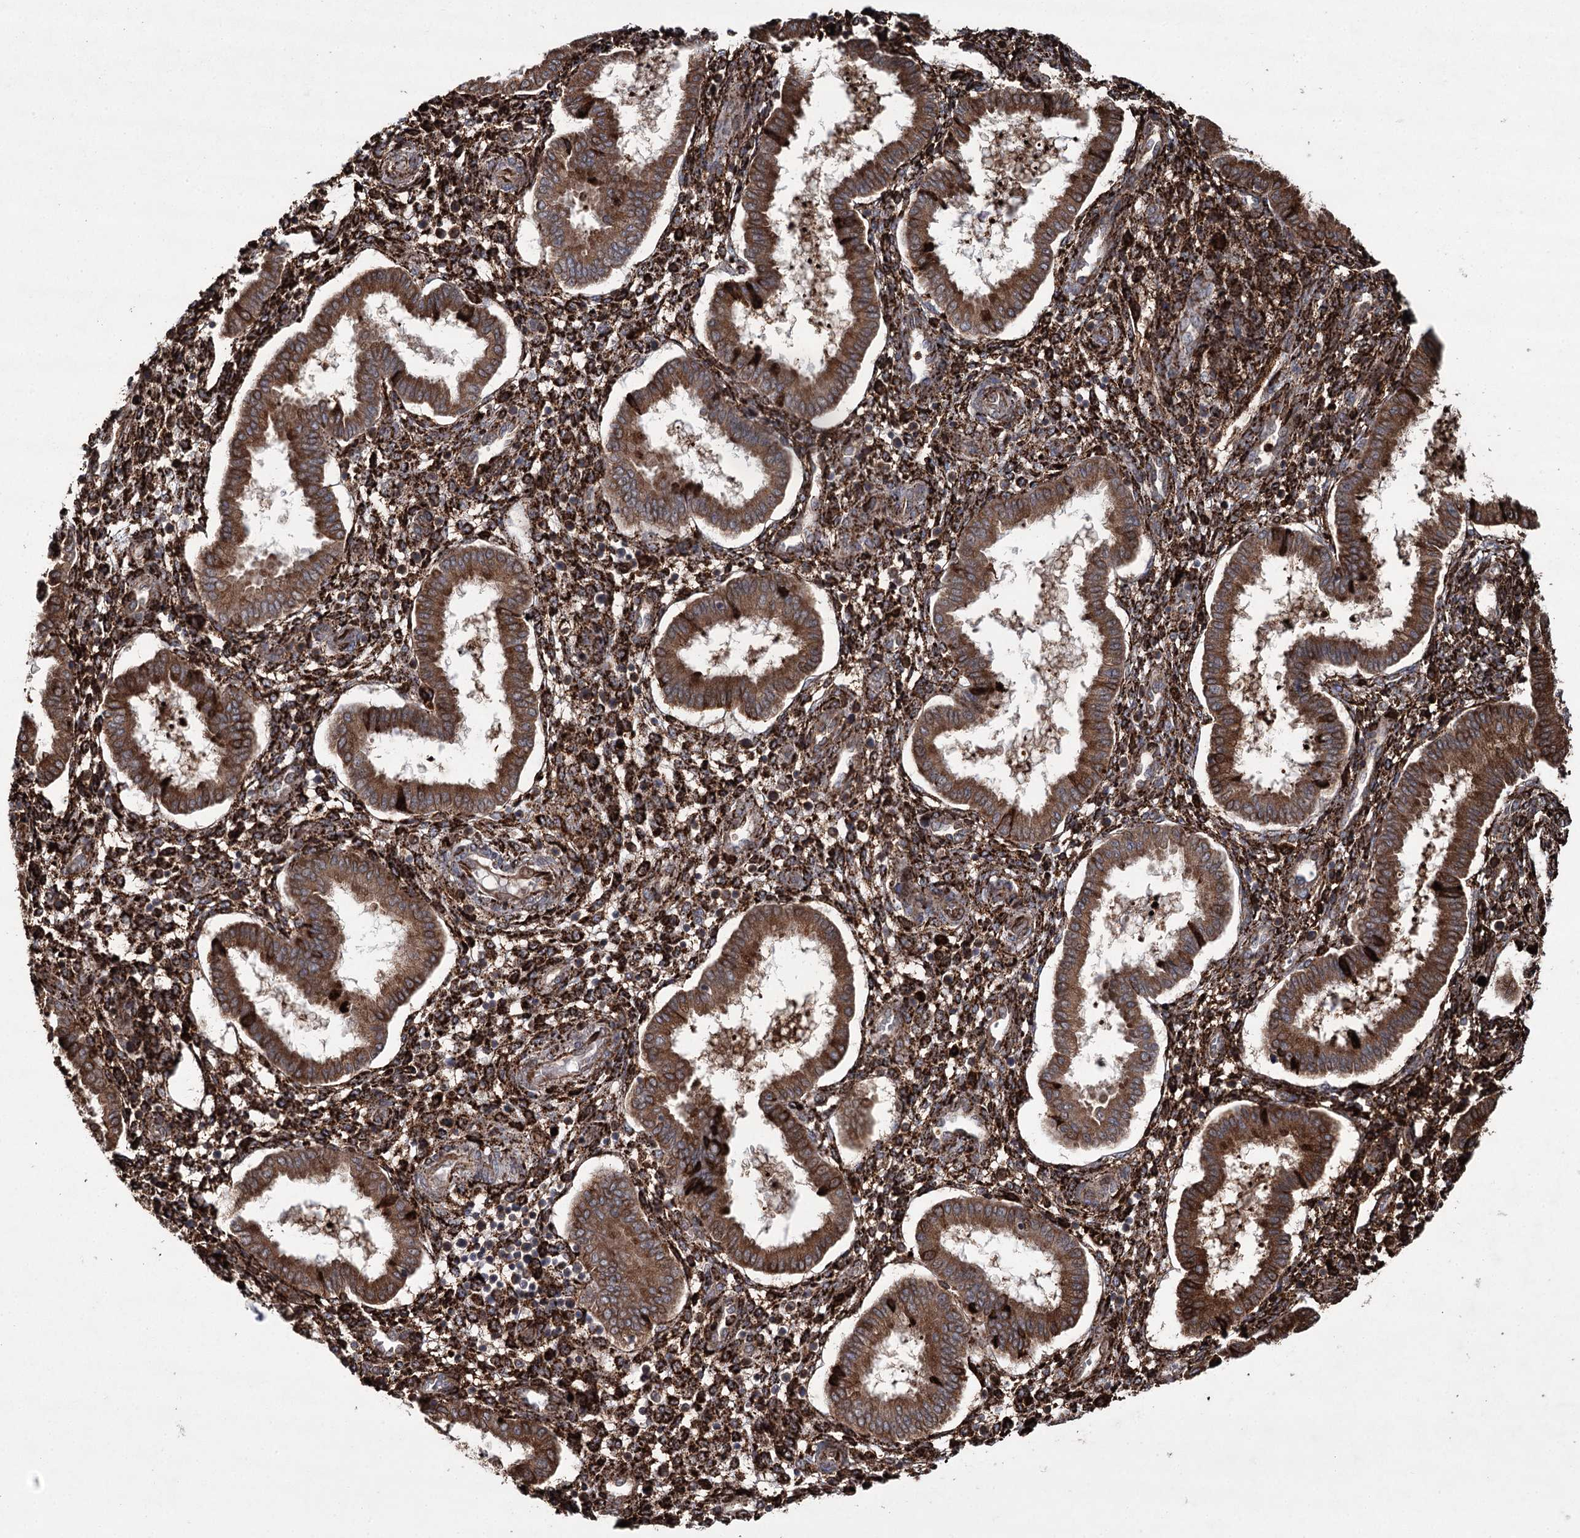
{"staining": {"intensity": "strong", "quantity": ">75%", "location": "cytoplasmic/membranous"}, "tissue": "endometrium", "cell_type": "Cells in endometrial stroma", "image_type": "normal", "snomed": [{"axis": "morphology", "description": "Normal tissue, NOS"}, {"axis": "topography", "description": "Endometrium"}], "caption": "Brown immunohistochemical staining in normal endometrium shows strong cytoplasmic/membranous positivity in approximately >75% of cells in endometrial stroma. The protein is shown in brown color, while the nuclei are stained blue.", "gene": "DCUN1D4", "patient": {"sex": "female", "age": 24}}